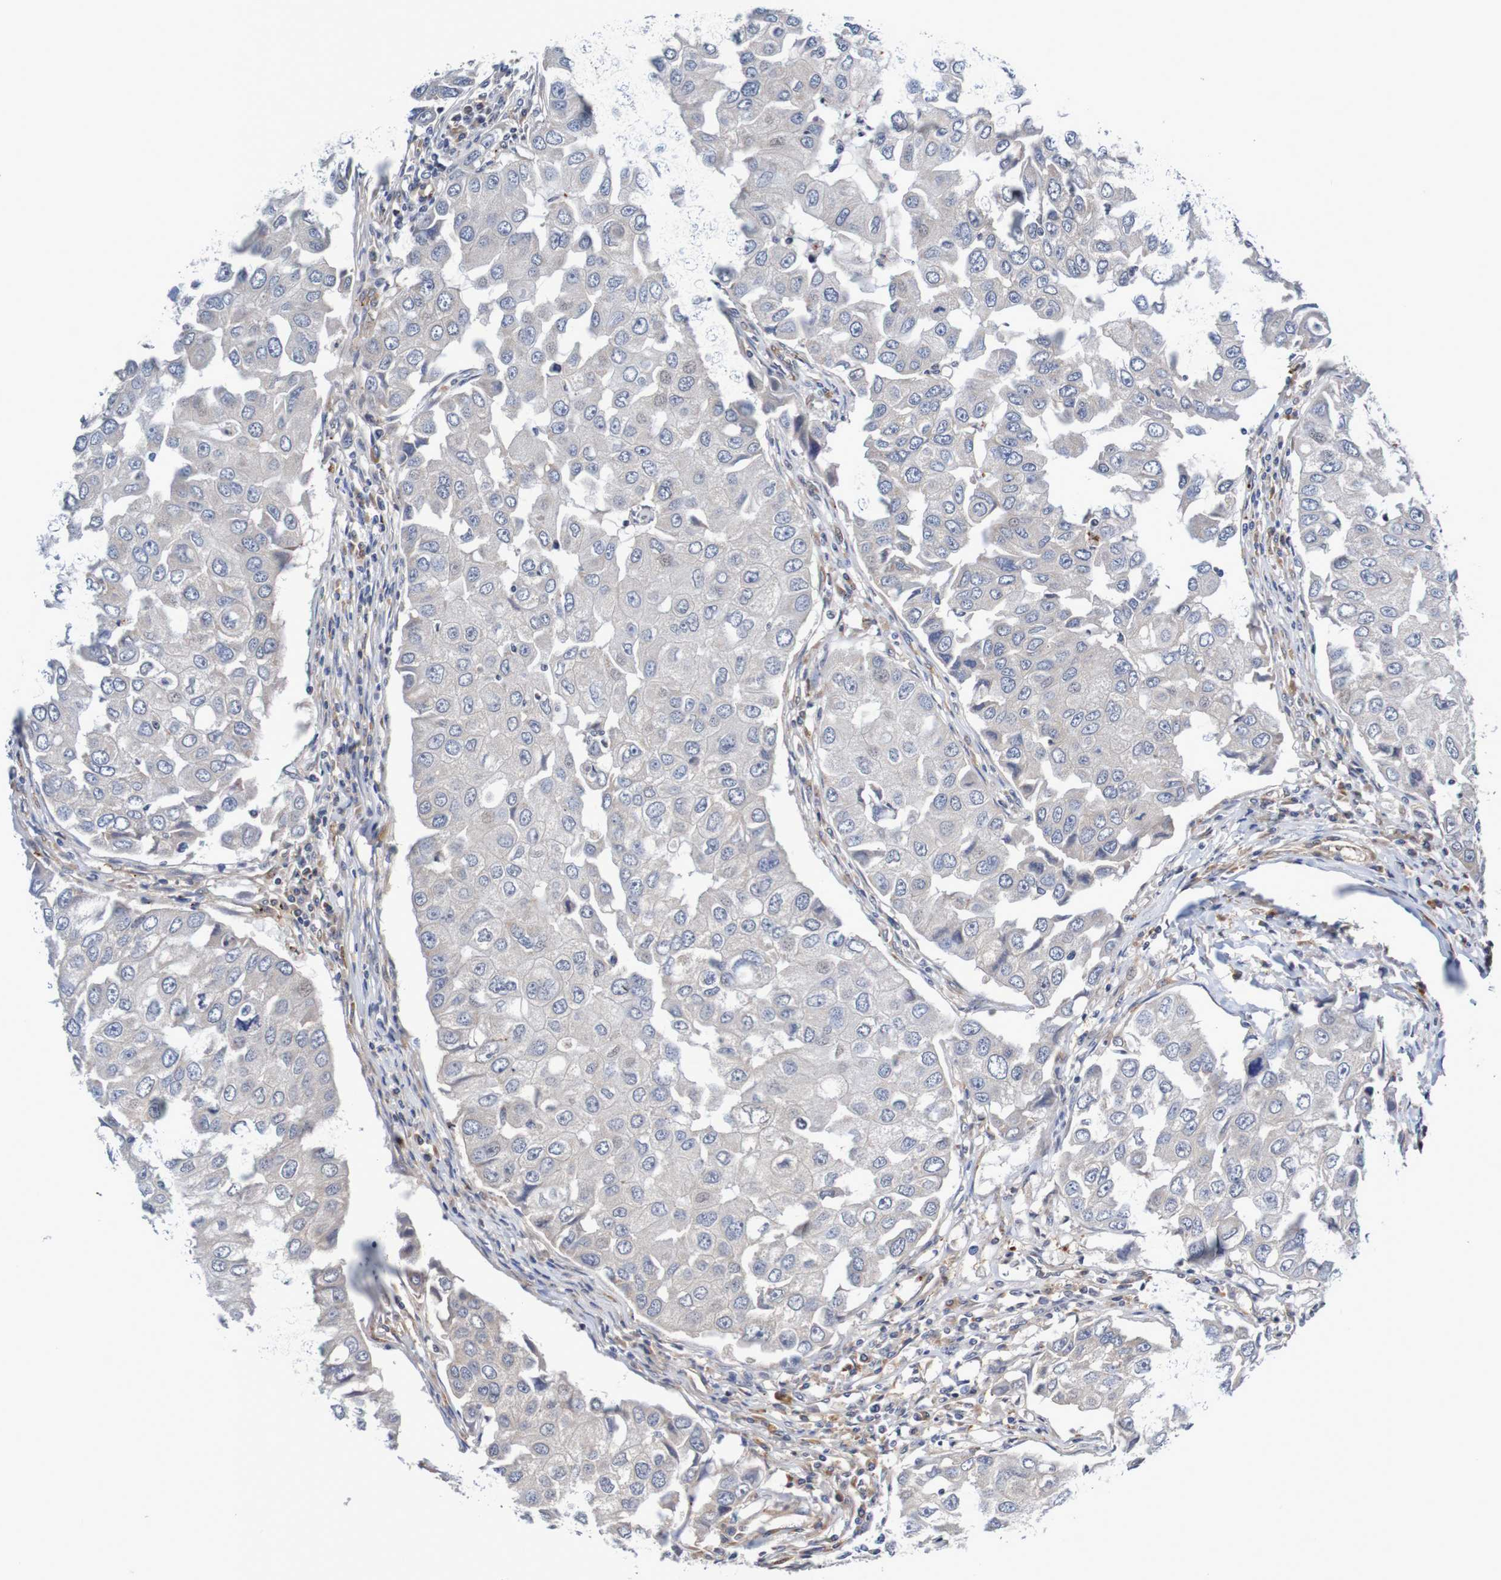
{"staining": {"intensity": "negative", "quantity": "none", "location": "none"}, "tissue": "breast cancer", "cell_type": "Tumor cells", "image_type": "cancer", "snomed": [{"axis": "morphology", "description": "Duct carcinoma"}, {"axis": "topography", "description": "Breast"}], "caption": "DAB (3,3'-diaminobenzidine) immunohistochemical staining of breast cancer exhibits no significant expression in tumor cells.", "gene": "CPED1", "patient": {"sex": "female", "age": 27}}